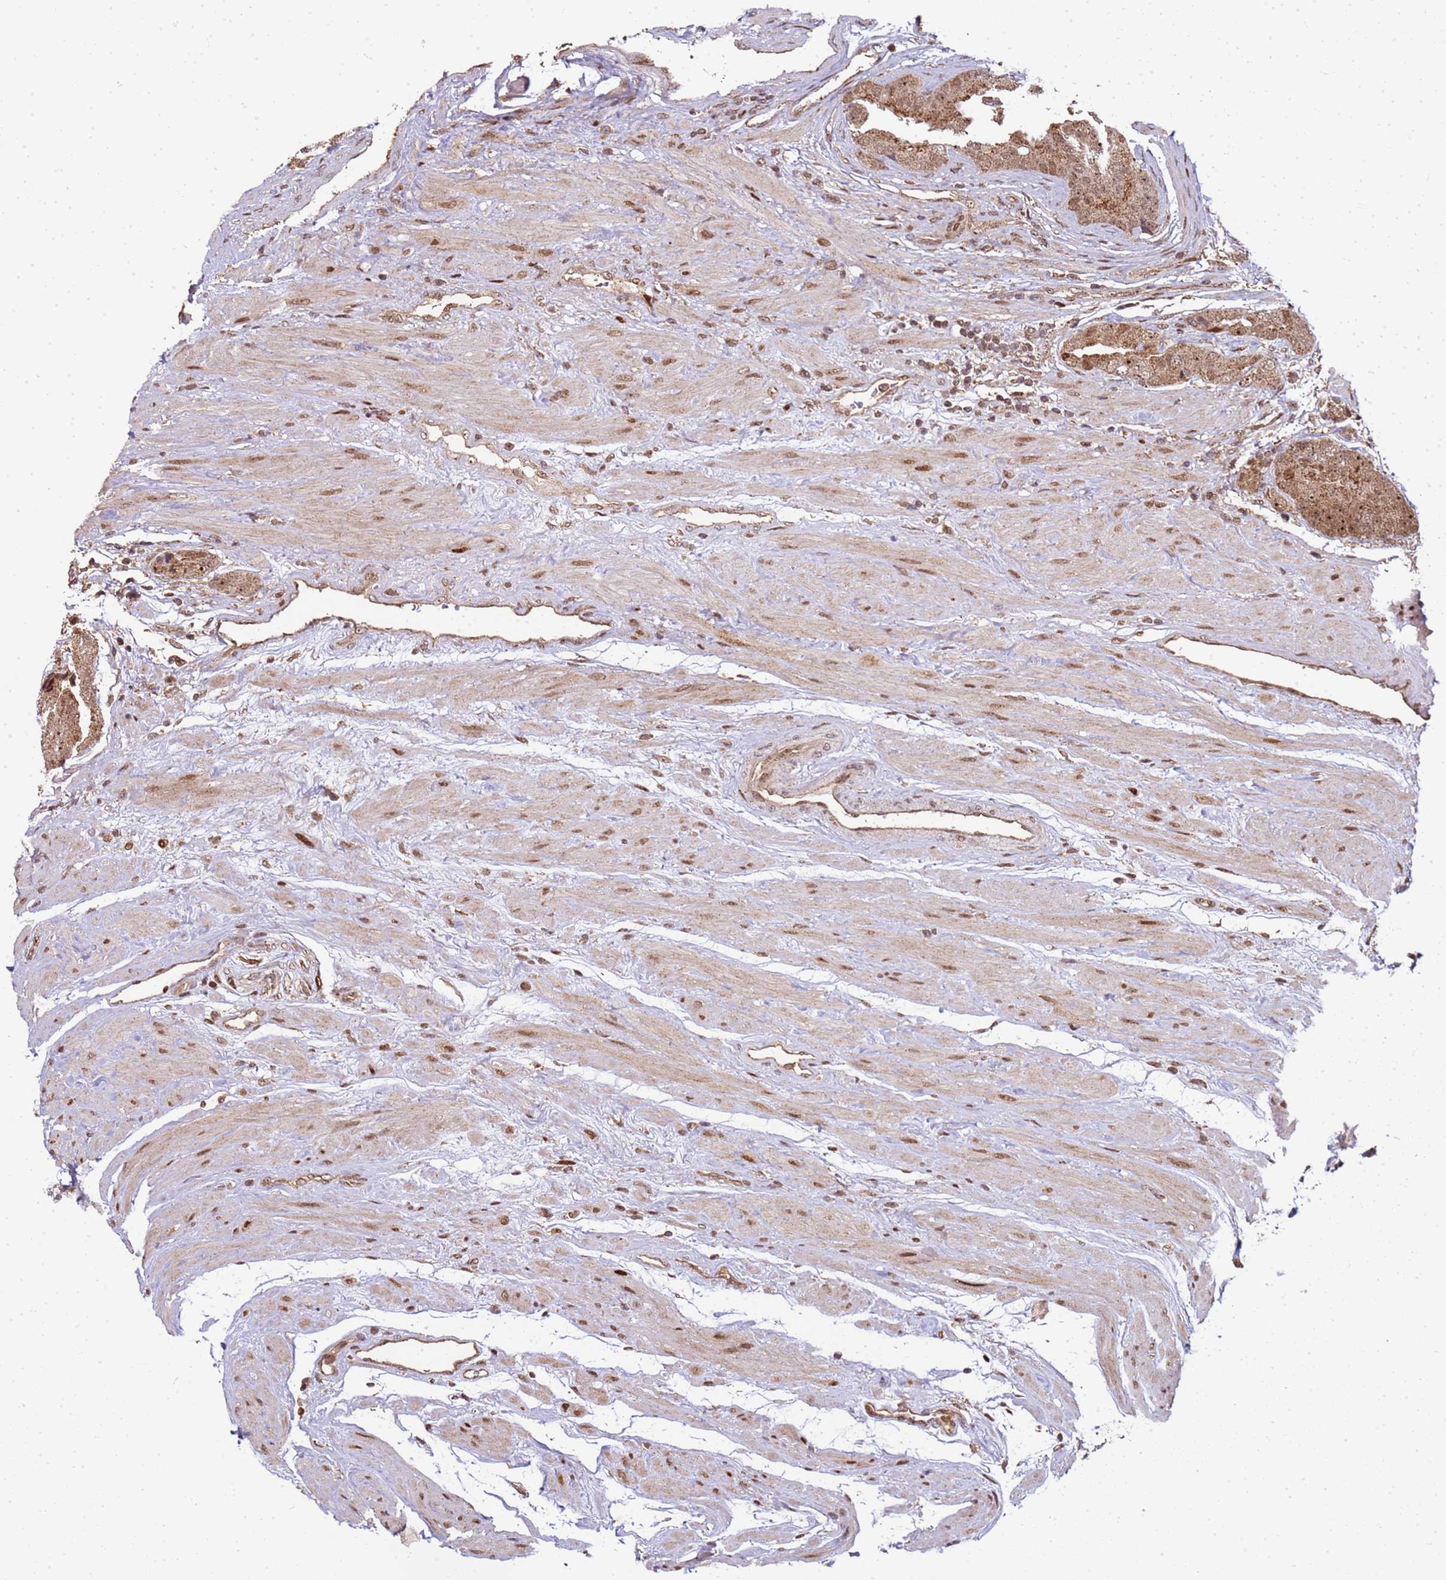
{"staining": {"intensity": "moderate", "quantity": ">75%", "location": "cytoplasmic/membranous,nuclear"}, "tissue": "prostate cancer", "cell_type": "Tumor cells", "image_type": "cancer", "snomed": [{"axis": "morphology", "description": "Adenocarcinoma, High grade"}, {"axis": "topography", "description": "Prostate"}], "caption": "This histopathology image demonstrates immunohistochemistry staining of prostate high-grade adenocarcinoma, with medium moderate cytoplasmic/membranous and nuclear staining in about >75% of tumor cells.", "gene": "PEX14", "patient": {"sex": "male", "age": 70}}